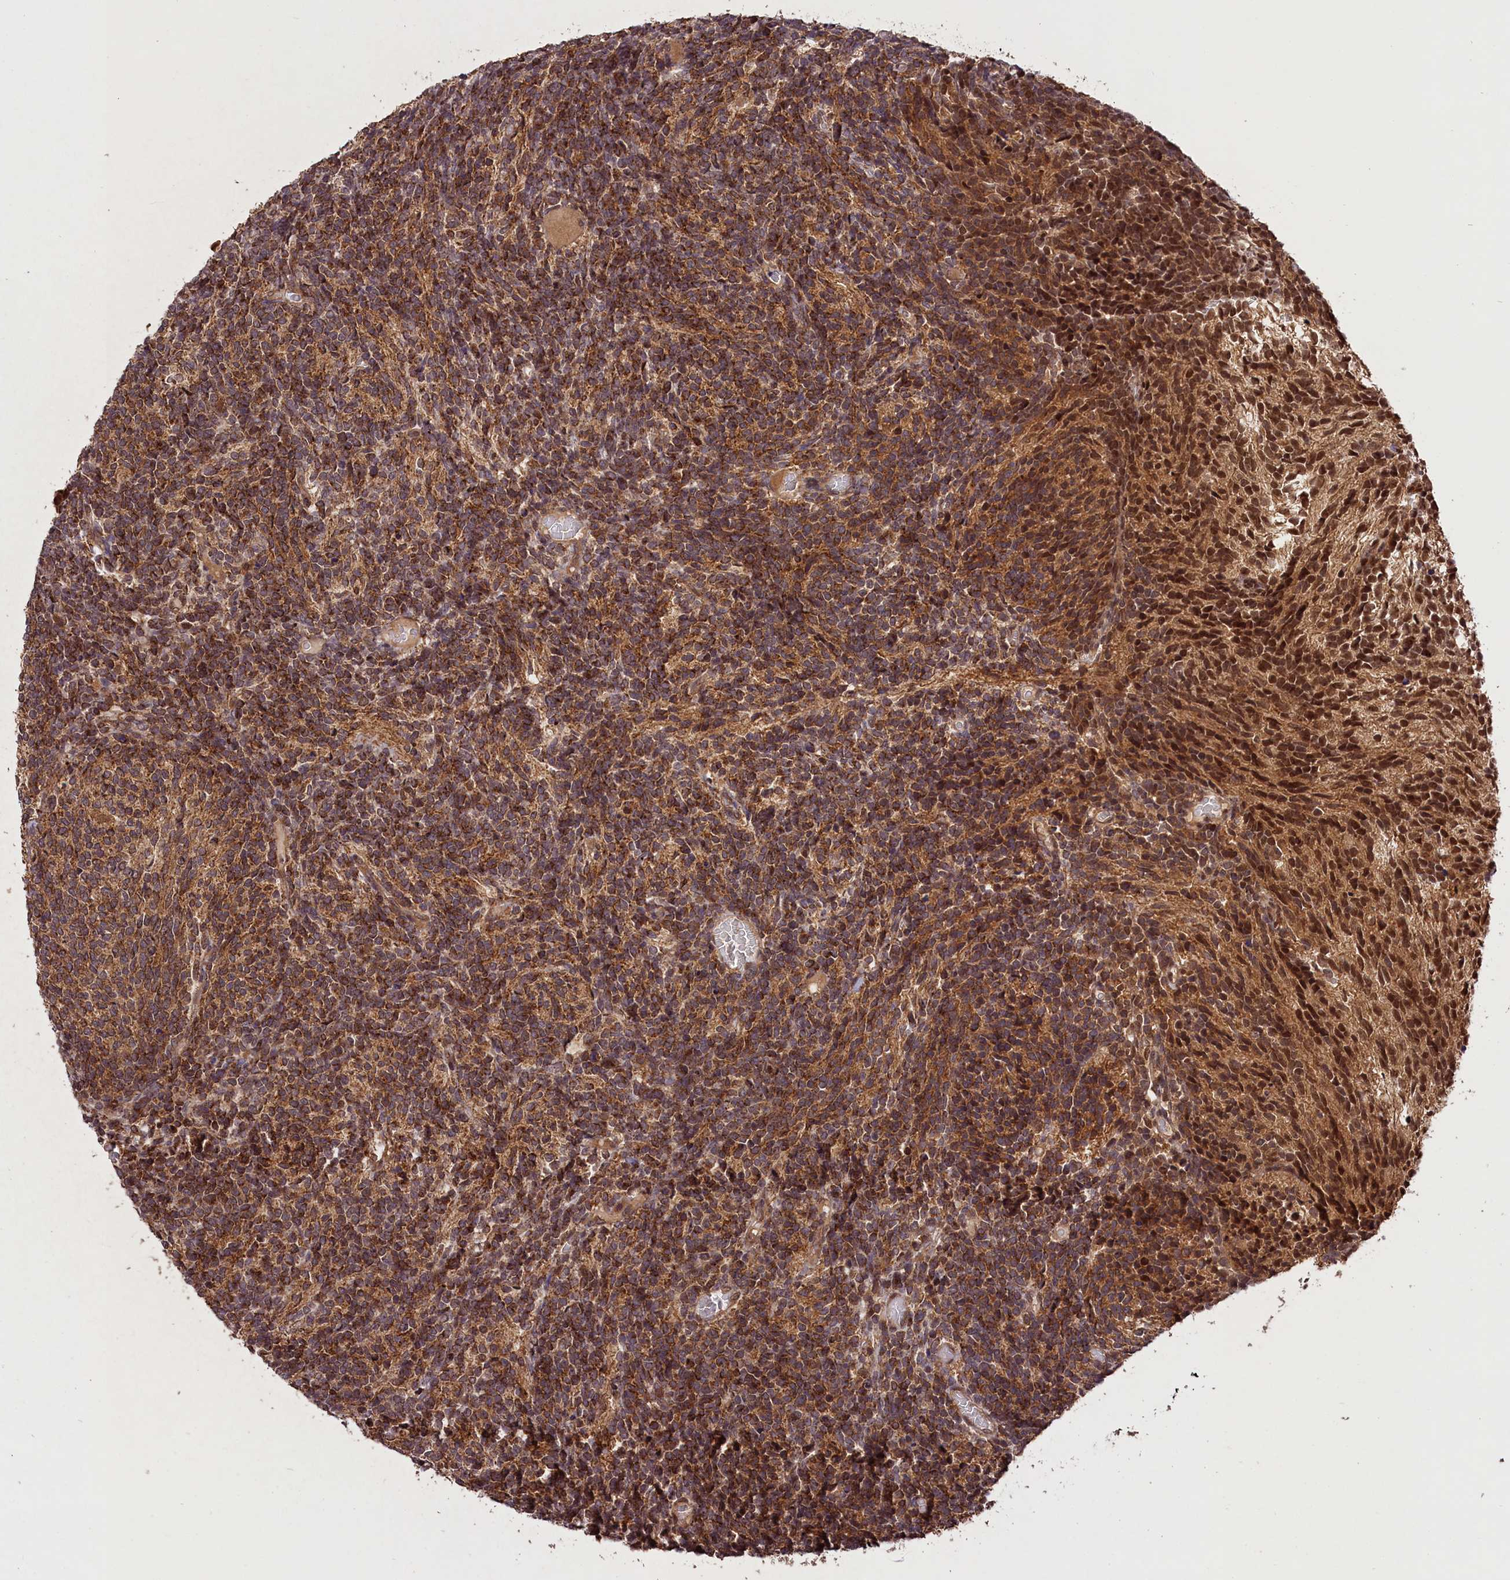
{"staining": {"intensity": "strong", "quantity": ">75%", "location": "cytoplasmic/membranous"}, "tissue": "glioma", "cell_type": "Tumor cells", "image_type": "cancer", "snomed": [{"axis": "morphology", "description": "Glioma, malignant, Low grade"}, {"axis": "topography", "description": "Brain"}], "caption": "The histopathology image reveals a brown stain indicating the presence of a protein in the cytoplasmic/membranous of tumor cells in malignant glioma (low-grade). The protein is shown in brown color, while the nuclei are stained blue.", "gene": "IST1", "patient": {"sex": "female", "age": 1}}